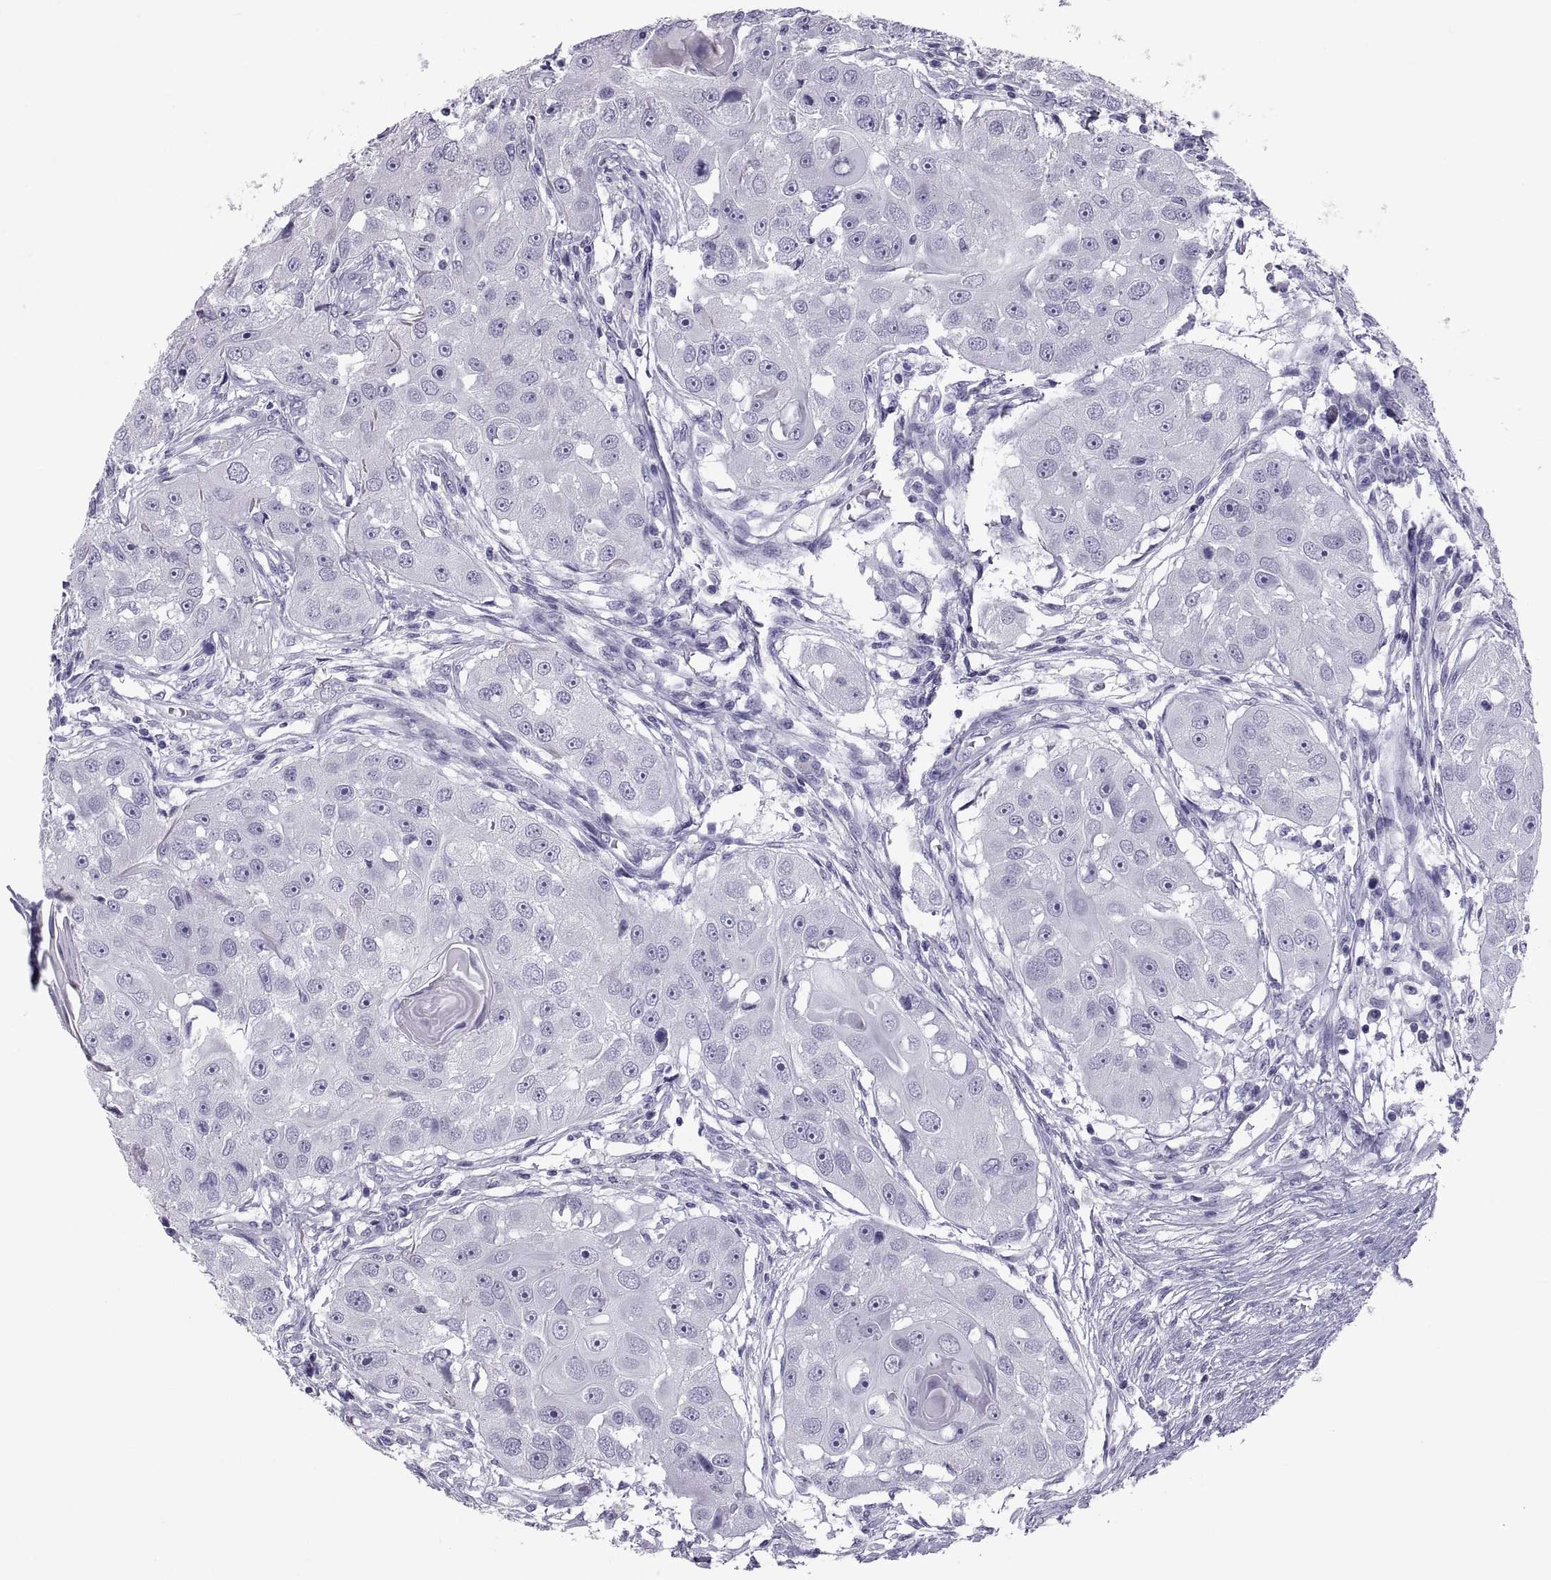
{"staining": {"intensity": "negative", "quantity": "none", "location": "none"}, "tissue": "head and neck cancer", "cell_type": "Tumor cells", "image_type": "cancer", "snomed": [{"axis": "morphology", "description": "Squamous cell carcinoma, NOS"}, {"axis": "topography", "description": "Head-Neck"}], "caption": "Head and neck squamous cell carcinoma stained for a protein using IHC demonstrates no staining tumor cells.", "gene": "PCSK1N", "patient": {"sex": "male", "age": 51}}